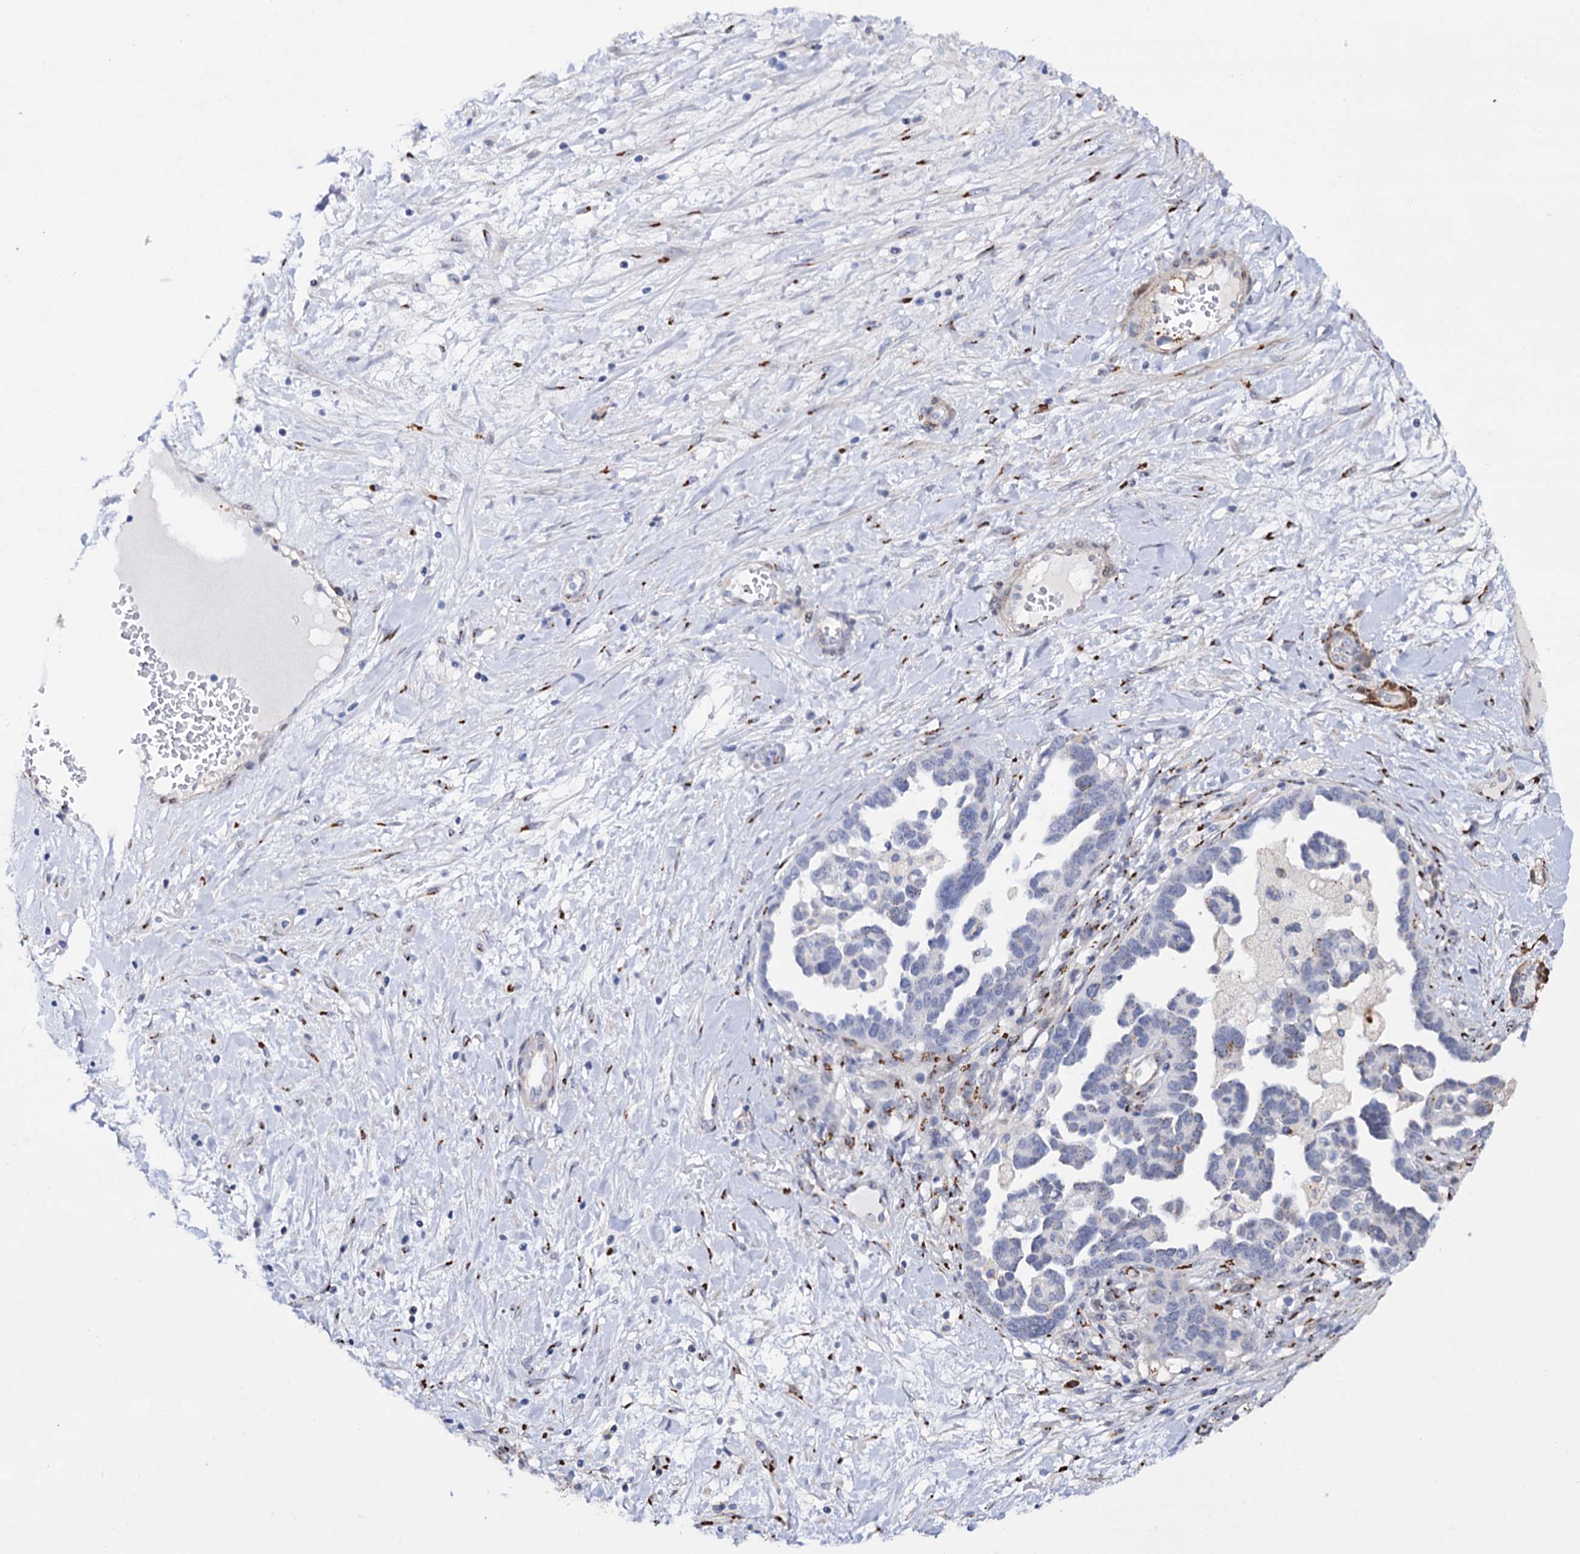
{"staining": {"intensity": "moderate", "quantity": "<25%", "location": "cytoplasmic/membranous"}, "tissue": "ovarian cancer", "cell_type": "Tumor cells", "image_type": "cancer", "snomed": [{"axis": "morphology", "description": "Cystadenocarcinoma, serous, NOS"}, {"axis": "topography", "description": "Ovary"}], "caption": "Protein staining of serous cystadenocarcinoma (ovarian) tissue exhibits moderate cytoplasmic/membranous staining in about <25% of tumor cells.", "gene": "C11orf96", "patient": {"sex": "female", "age": 54}}